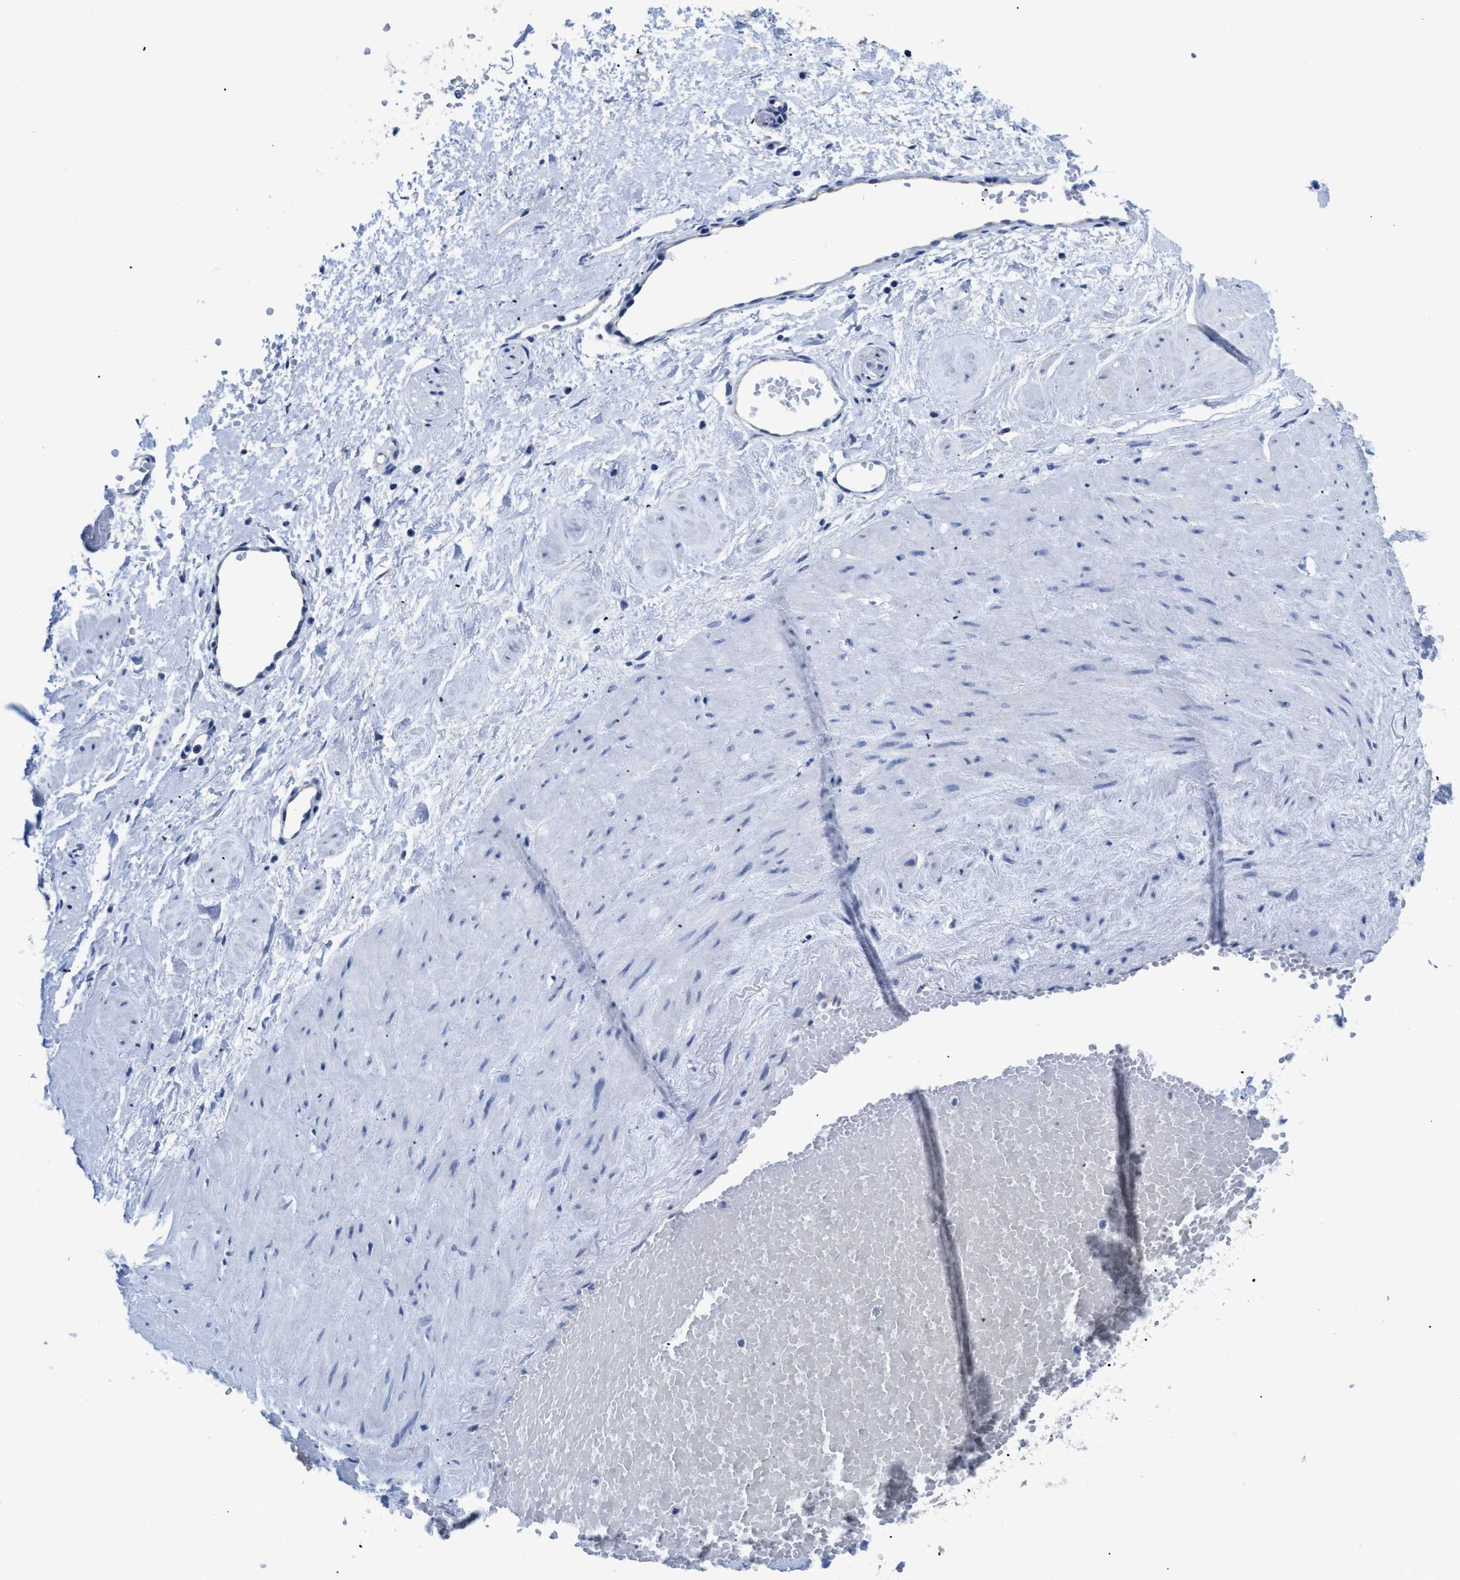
{"staining": {"intensity": "negative", "quantity": "none", "location": "none"}, "tissue": "adipose tissue", "cell_type": "Adipocytes", "image_type": "normal", "snomed": [{"axis": "morphology", "description": "Normal tissue, NOS"}, {"axis": "topography", "description": "Soft tissue"}, {"axis": "topography", "description": "Vascular tissue"}], "caption": "DAB (3,3'-diaminobenzidine) immunohistochemical staining of normal adipose tissue demonstrates no significant positivity in adipocytes. (Brightfield microscopy of DAB IHC at high magnification).", "gene": "APOBEC2", "patient": {"sex": "female", "age": 35}}